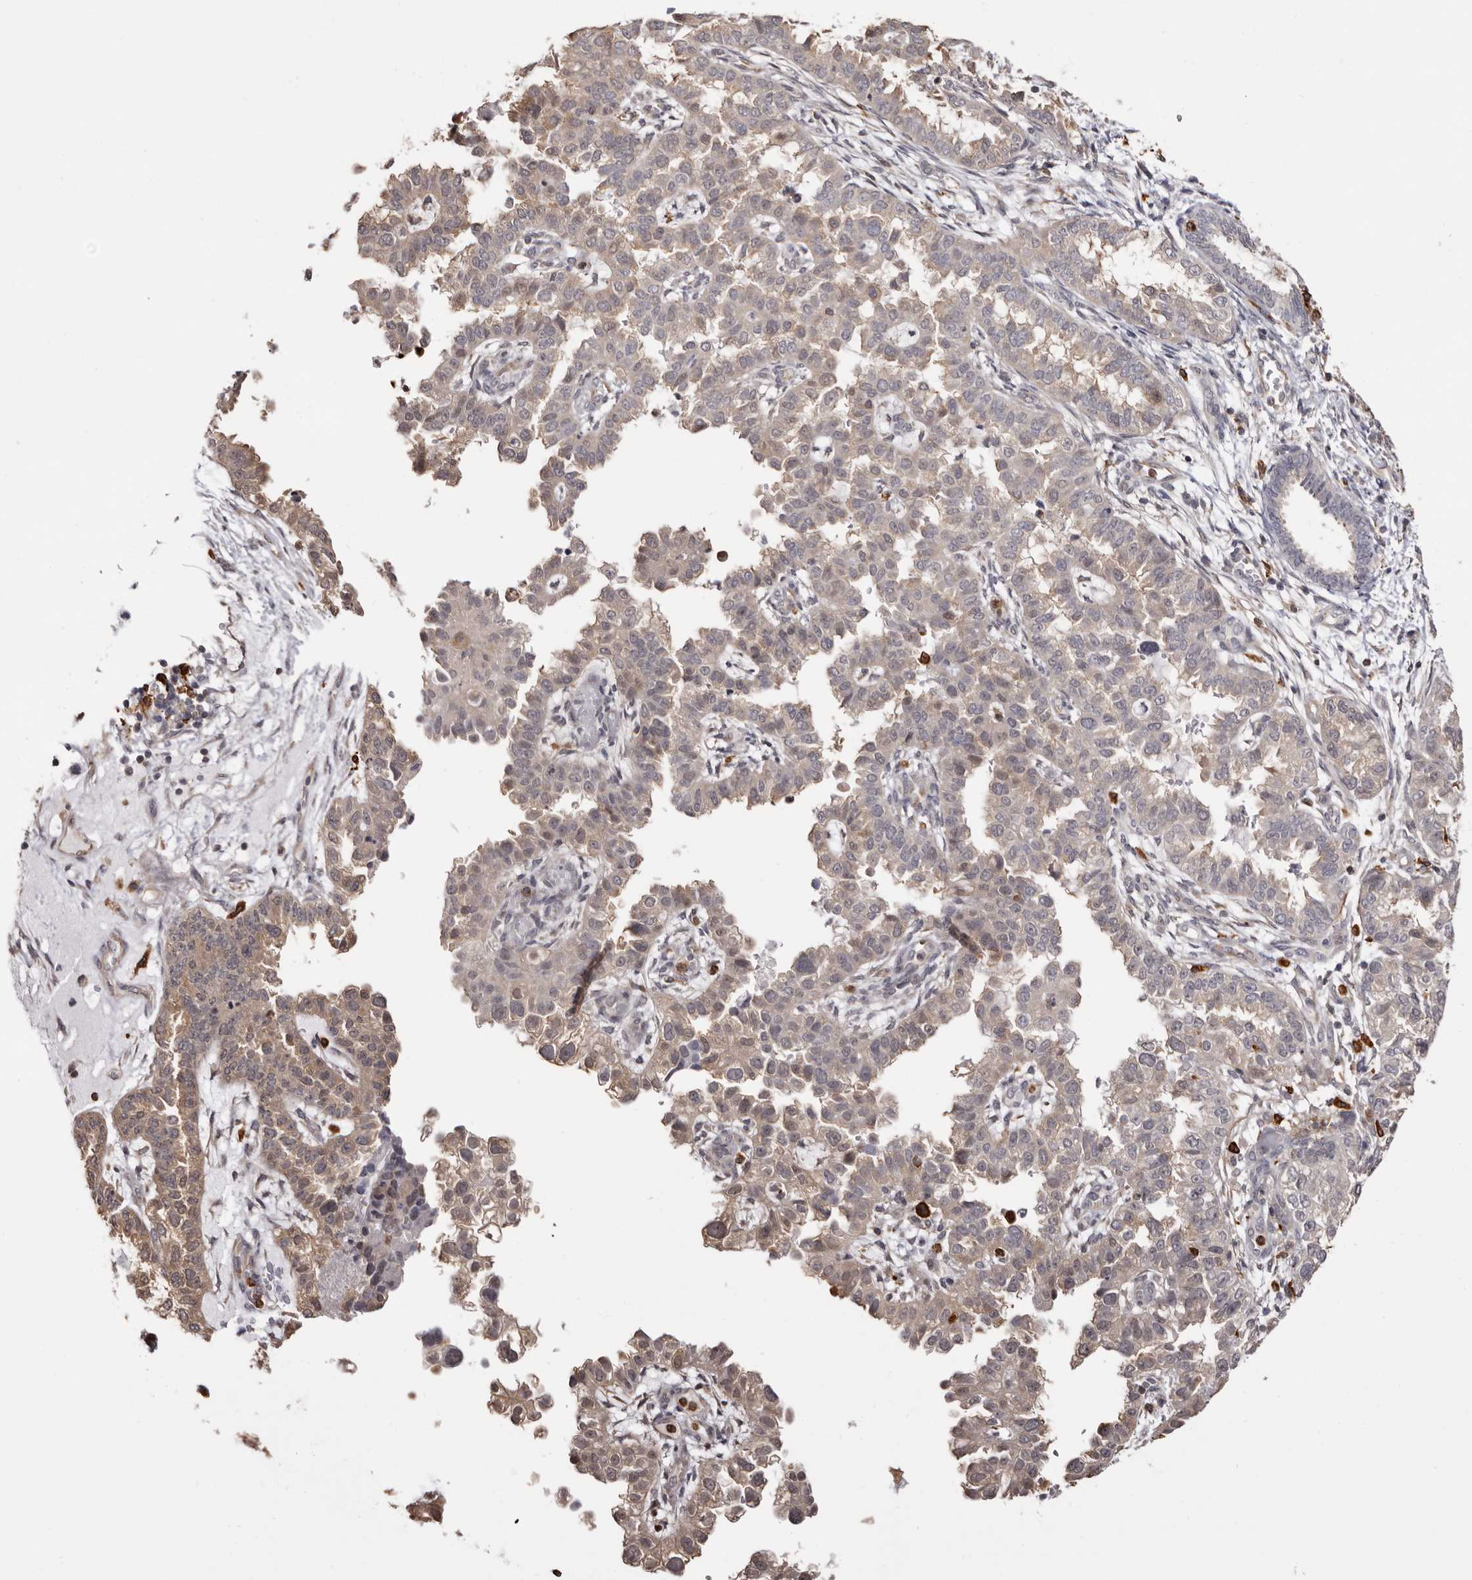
{"staining": {"intensity": "weak", "quantity": "<25%", "location": "cytoplasmic/membranous"}, "tissue": "endometrial cancer", "cell_type": "Tumor cells", "image_type": "cancer", "snomed": [{"axis": "morphology", "description": "Adenocarcinoma, NOS"}, {"axis": "topography", "description": "Endometrium"}], "caption": "Adenocarcinoma (endometrial) stained for a protein using IHC exhibits no positivity tumor cells.", "gene": "TNNI1", "patient": {"sex": "female", "age": 85}}